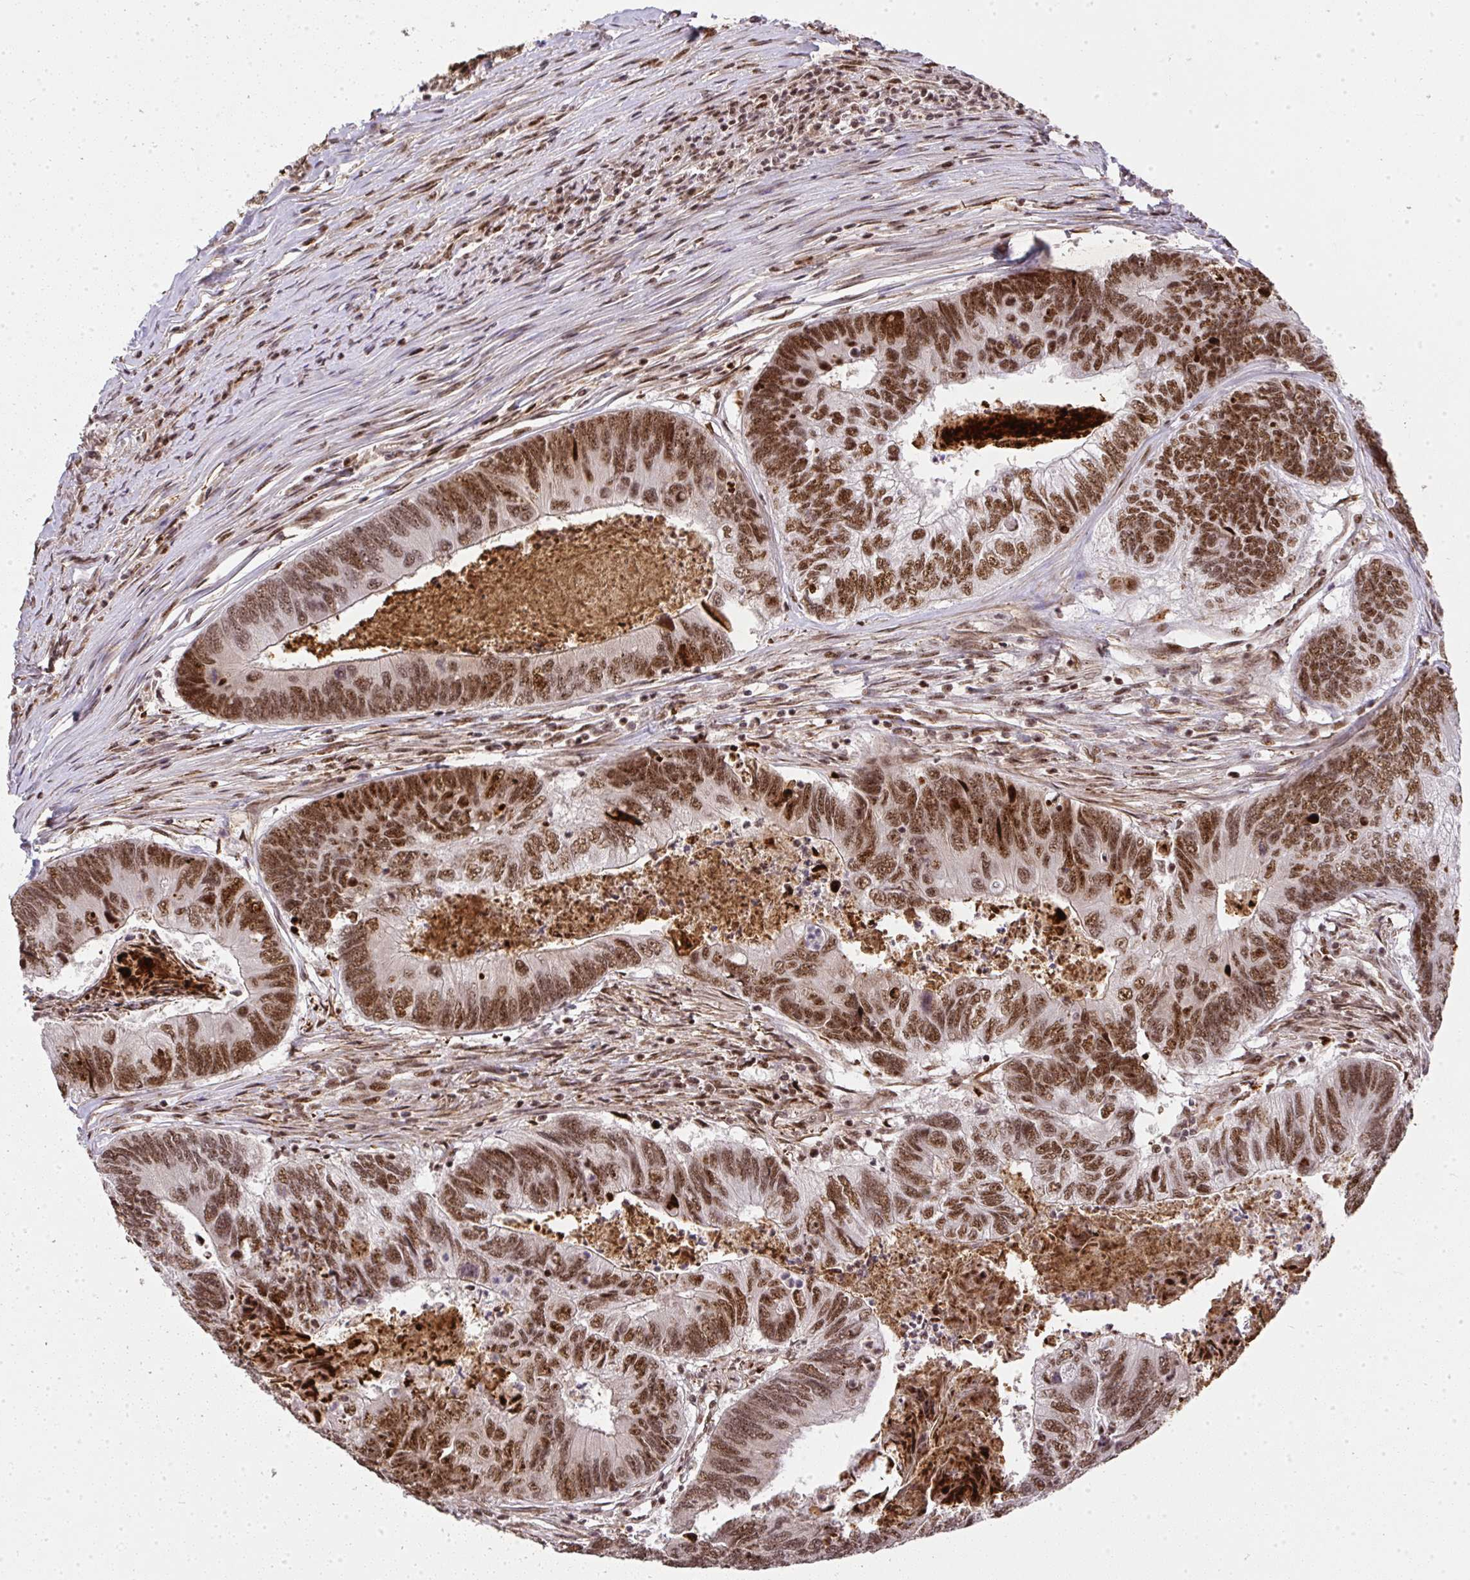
{"staining": {"intensity": "moderate", "quantity": ">75%", "location": "nuclear"}, "tissue": "colorectal cancer", "cell_type": "Tumor cells", "image_type": "cancer", "snomed": [{"axis": "morphology", "description": "Adenocarcinoma, NOS"}, {"axis": "topography", "description": "Colon"}], "caption": "Human adenocarcinoma (colorectal) stained with a protein marker shows moderate staining in tumor cells.", "gene": "U2AF1", "patient": {"sex": "female", "age": 67}}